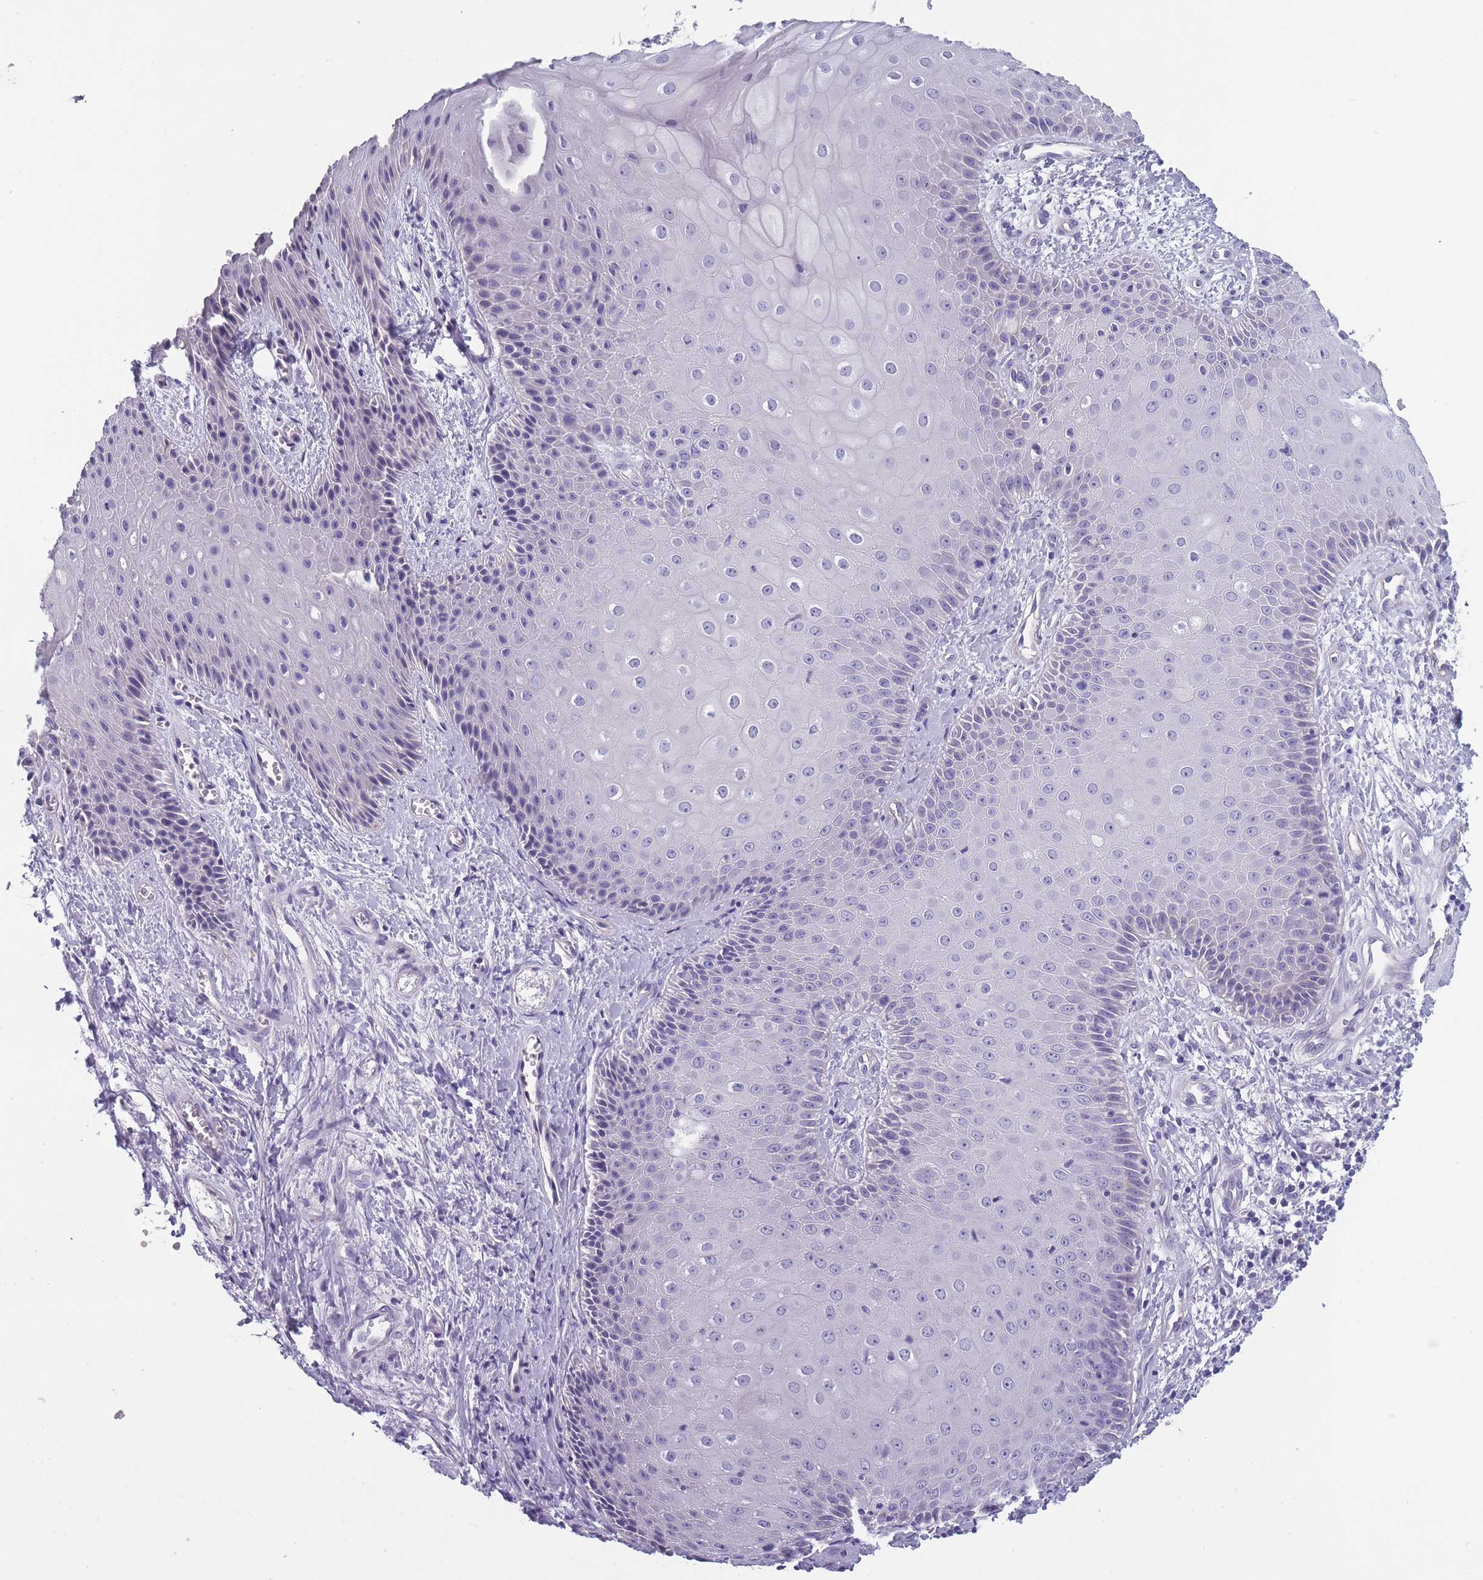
{"staining": {"intensity": "negative", "quantity": "none", "location": "none"}, "tissue": "skin", "cell_type": "Epidermal cells", "image_type": "normal", "snomed": [{"axis": "morphology", "description": "Normal tissue, NOS"}, {"axis": "topography", "description": "Anal"}], "caption": "An immunohistochemistry (IHC) histopathology image of unremarkable skin is shown. There is no staining in epidermal cells of skin. Brightfield microscopy of IHC stained with DAB (brown) and hematoxylin (blue), captured at high magnification.", "gene": "OR4C5", "patient": {"sex": "male", "age": 80}}